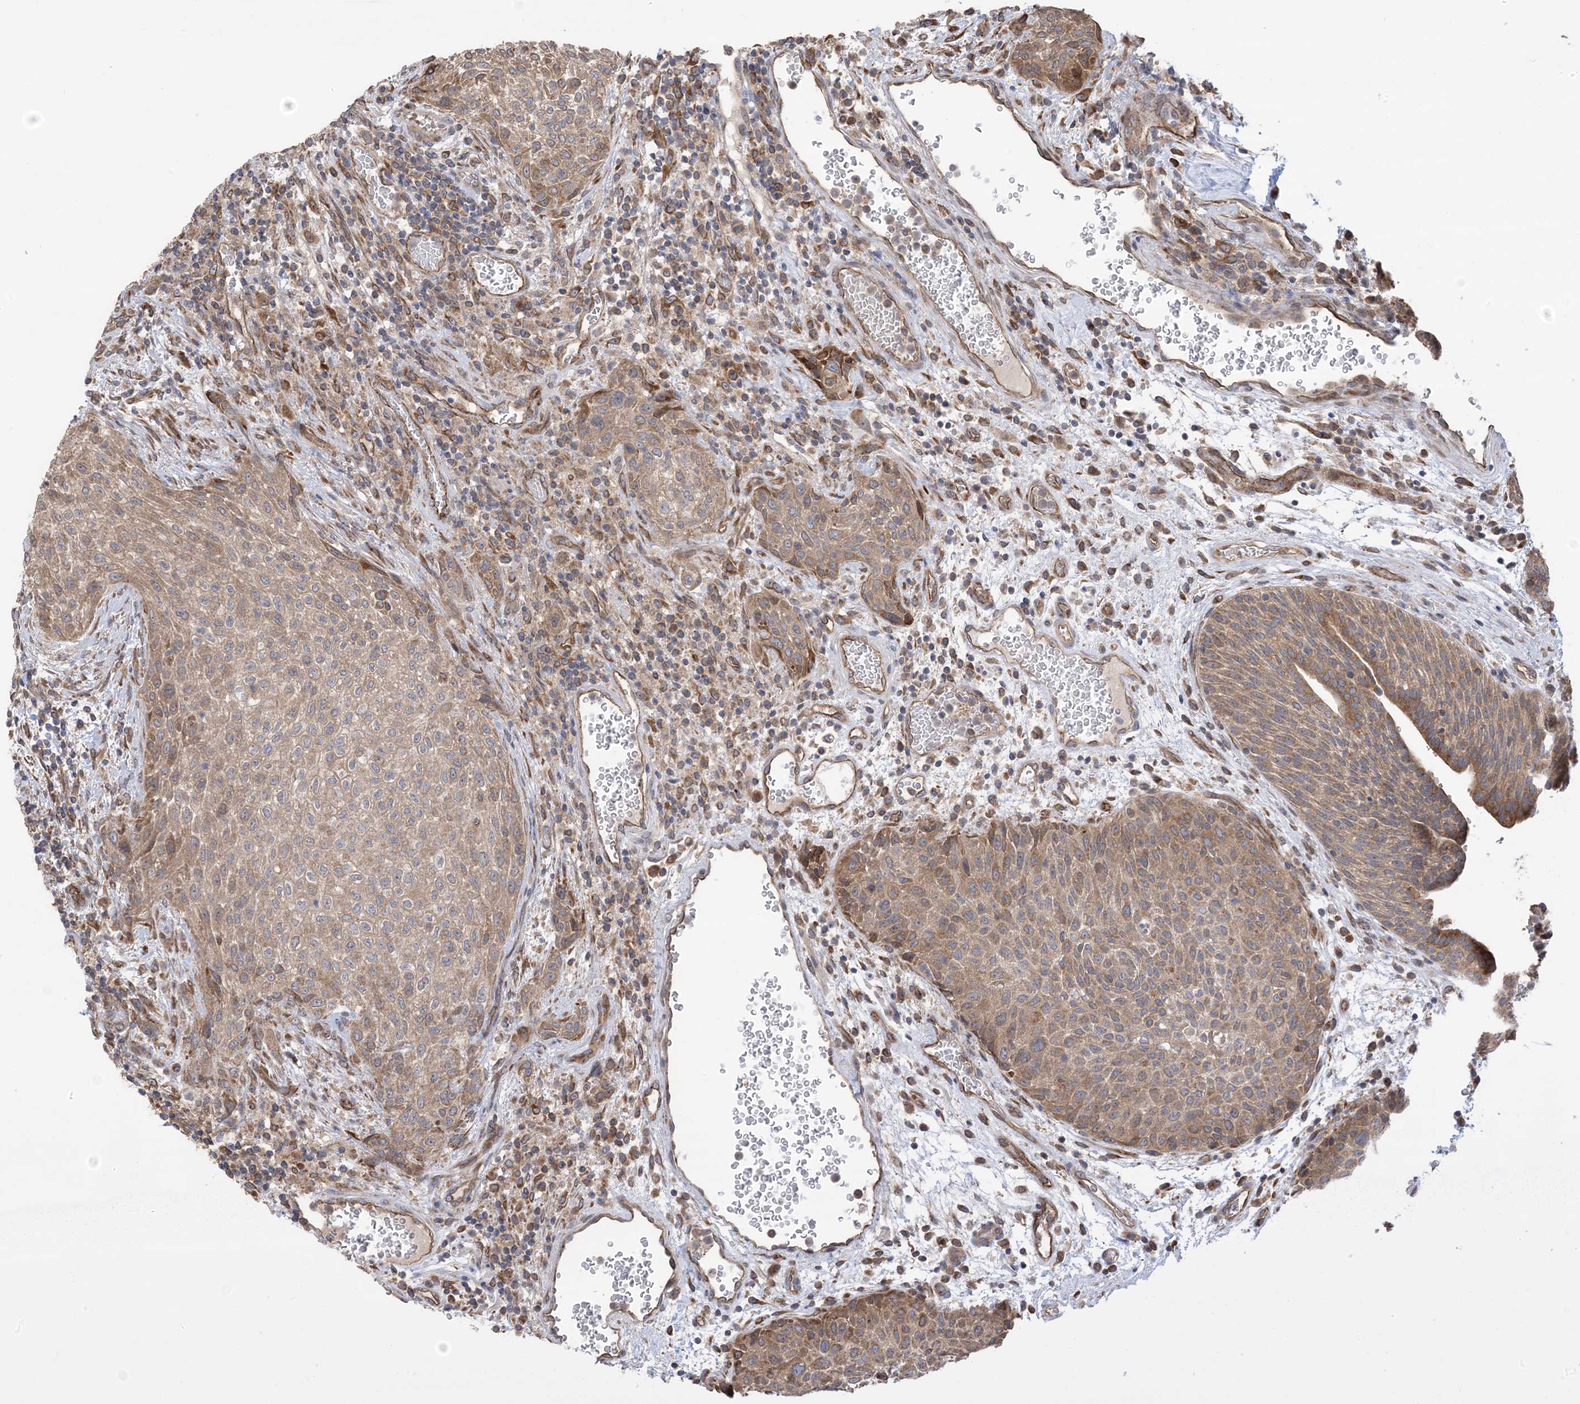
{"staining": {"intensity": "moderate", "quantity": ">75%", "location": "cytoplasmic/membranous"}, "tissue": "urothelial cancer", "cell_type": "Tumor cells", "image_type": "cancer", "snomed": [{"axis": "morphology", "description": "Urothelial carcinoma, High grade"}, {"axis": "topography", "description": "Urinary bladder"}], "caption": "Urothelial carcinoma (high-grade) stained with a protein marker reveals moderate staining in tumor cells.", "gene": "CLEC16A", "patient": {"sex": "male", "age": 35}}